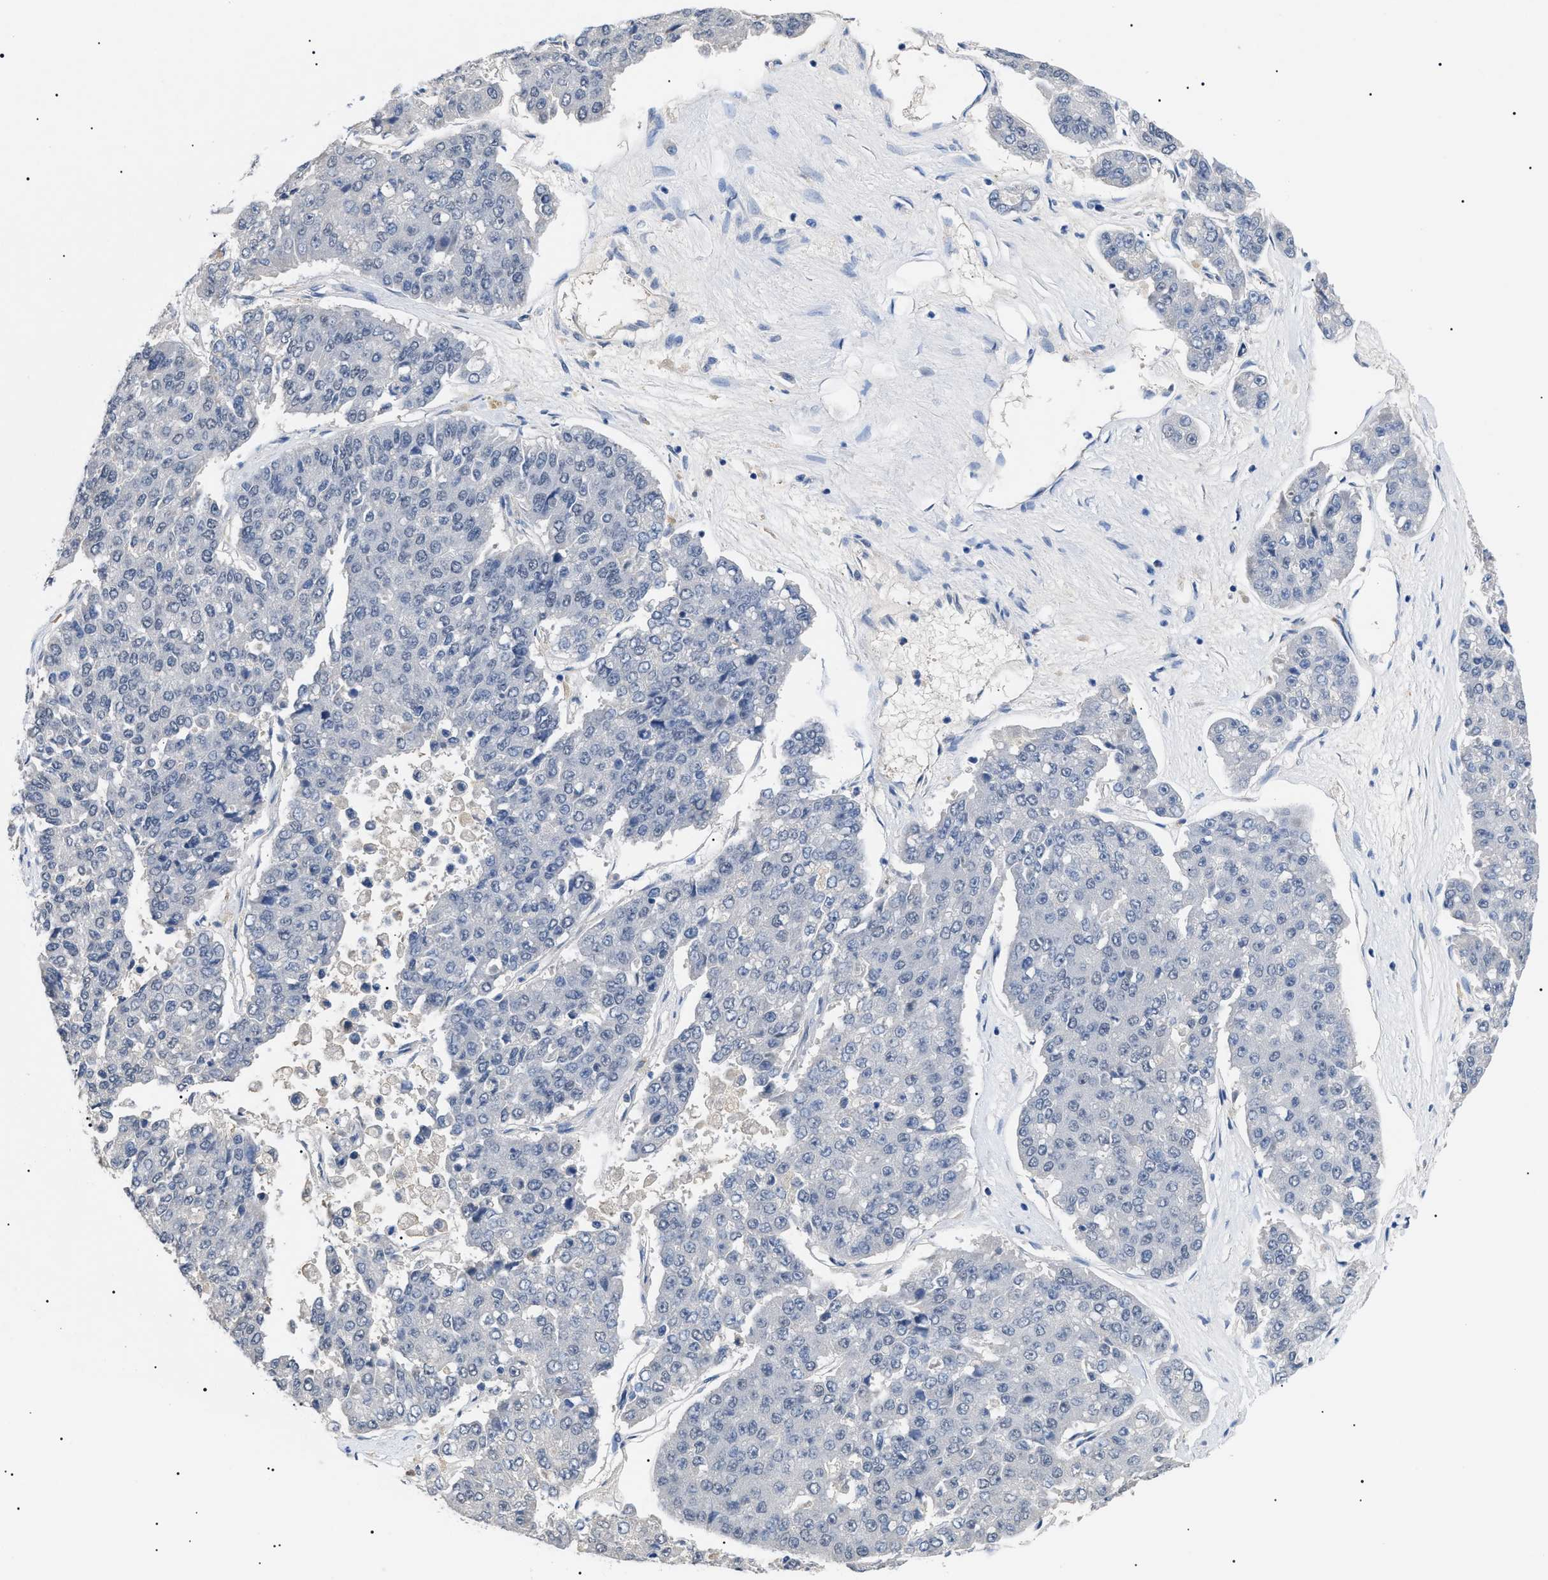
{"staining": {"intensity": "negative", "quantity": "none", "location": "none"}, "tissue": "pancreatic cancer", "cell_type": "Tumor cells", "image_type": "cancer", "snomed": [{"axis": "morphology", "description": "Adenocarcinoma, NOS"}, {"axis": "topography", "description": "Pancreas"}], "caption": "A high-resolution micrograph shows IHC staining of adenocarcinoma (pancreatic), which displays no significant positivity in tumor cells.", "gene": "PRRT2", "patient": {"sex": "male", "age": 50}}